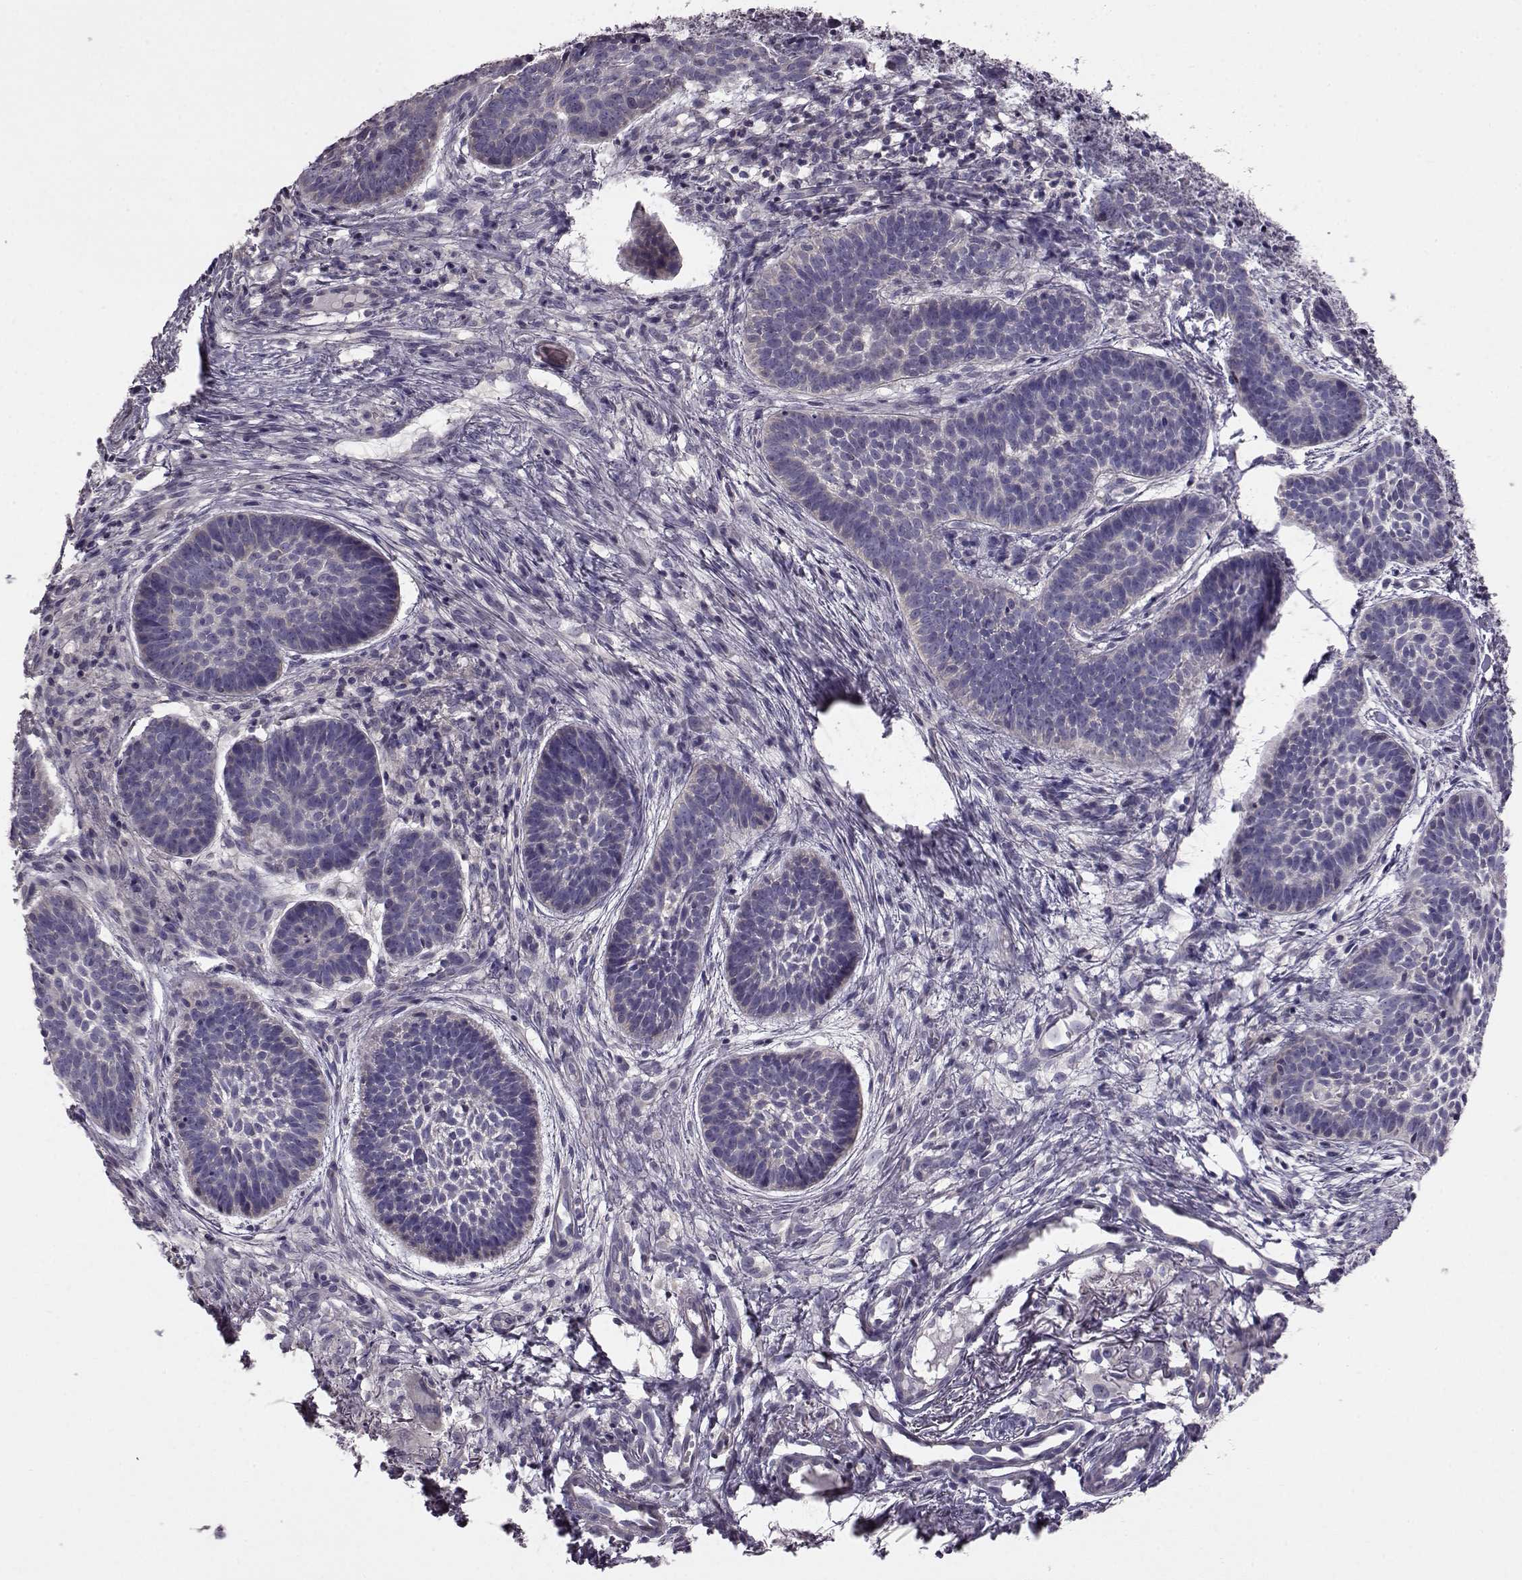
{"staining": {"intensity": "negative", "quantity": "none", "location": "none"}, "tissue": "skin cancer", "cell_type": "Tumor cells", "image_type": "cancer", "snomed": [{"axis": "morphology", "description": "Basal cell carcinoma"}, {"axis": "topography", "description": "Skin"}], "caption": "IHC of basal cell carcinoma (skin) displays no positivity in tumor cells.", "gene": "ADGRG2", "patient": {"sex": "male", "age": 72}}